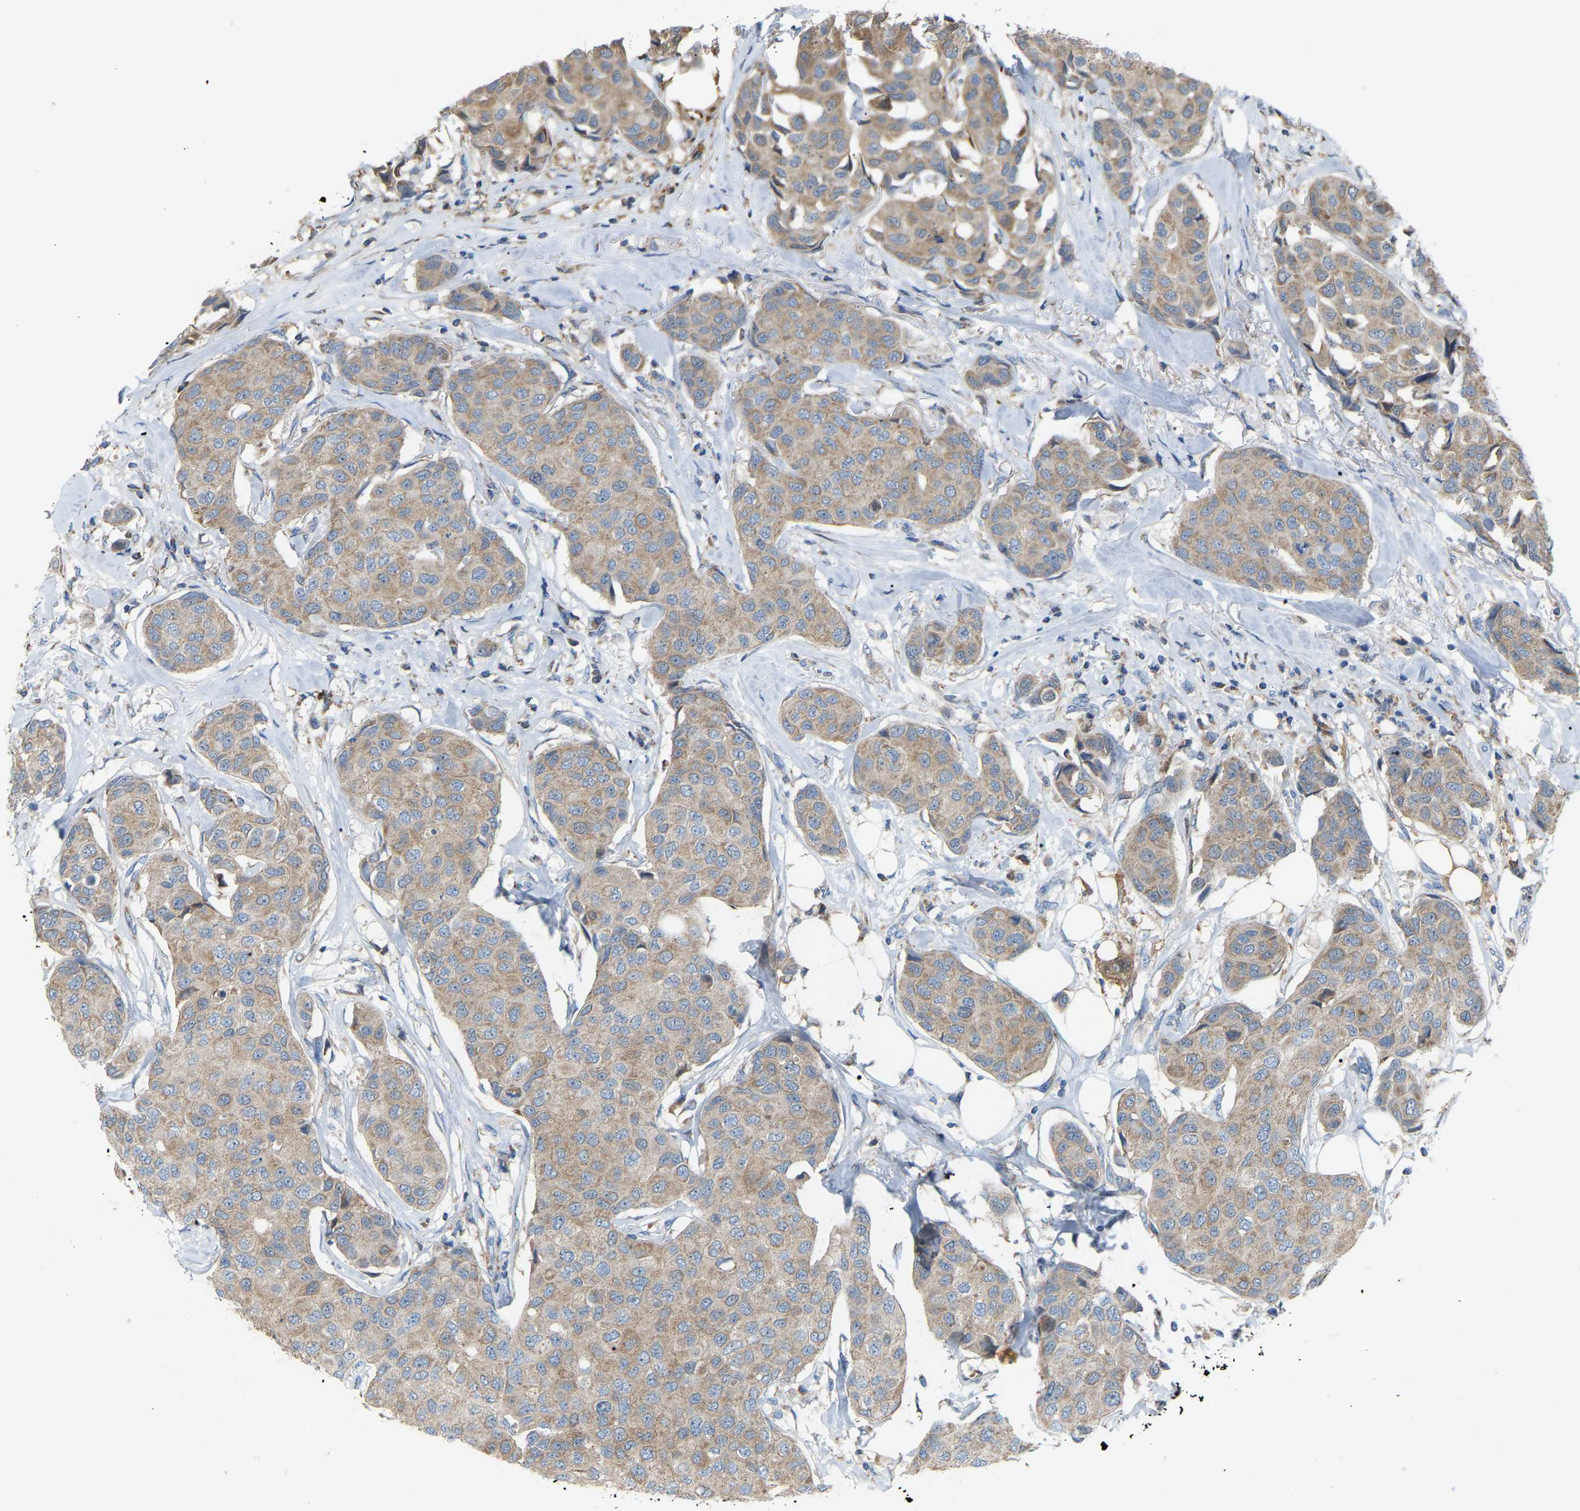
{"staining": {"intensity": "weak", "quantity": ">75%", "location": "cytoplasmic/membranous"}, "tissue": "breast cancer", "cell_type": "Tumor cells", "image_type": "cancer", "snomed": [{"axis": "morphology", "description": "Duct carcinoma"}, {"axis": "topography", "description": "Breast"}], "caption": "Tumor cells exhibit low levels of weak cytoplasmic/membranous staining in about >75% of cells in human intraductal carcinoma (breast).", "gene": "CROT", "patient": {"sex": "female", "age": 80}}